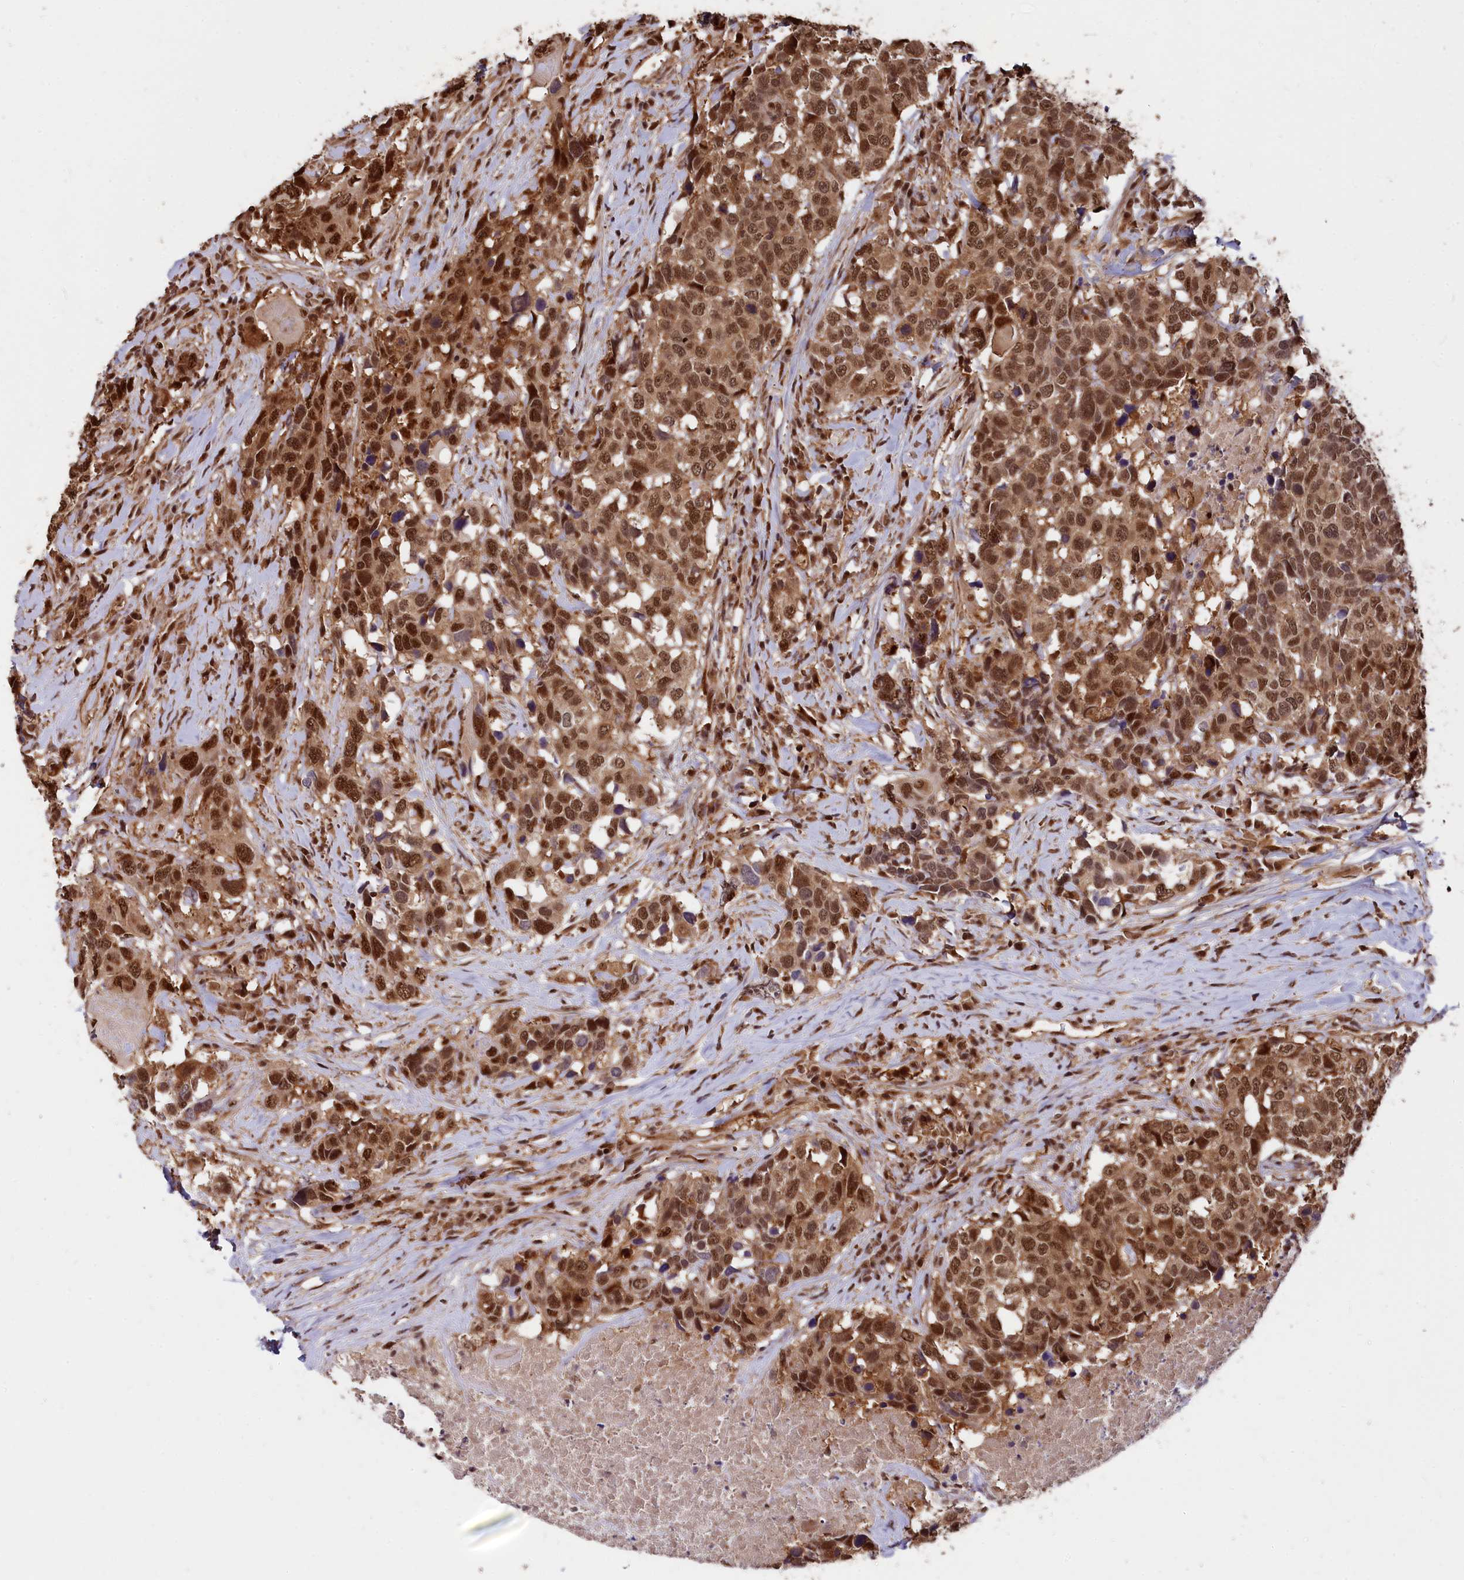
{"staining": {"intensity": "moderate", "quantity": ">75%", "location": "nuclear"}, "tissue": "head and neck cancer", "cell_type": "Tumor cells", "image_type": "cancer", "snomed": [{"axis": "morphology", "description": "Squamous cell carcinoma, NOS"}, {"axis": "topography", "description": "Head-Neck"}], "caption": "Protein staining of head and neck cancer tissue displays moderate nuclear positivity in about >75% of tumor cells. (DAB (3,3'-diaminobenzidine) = brown stain, brightfield microscopy at high magnification).", "gene": "ADRM1", "patient": {"sex": "male", "age": 66}}